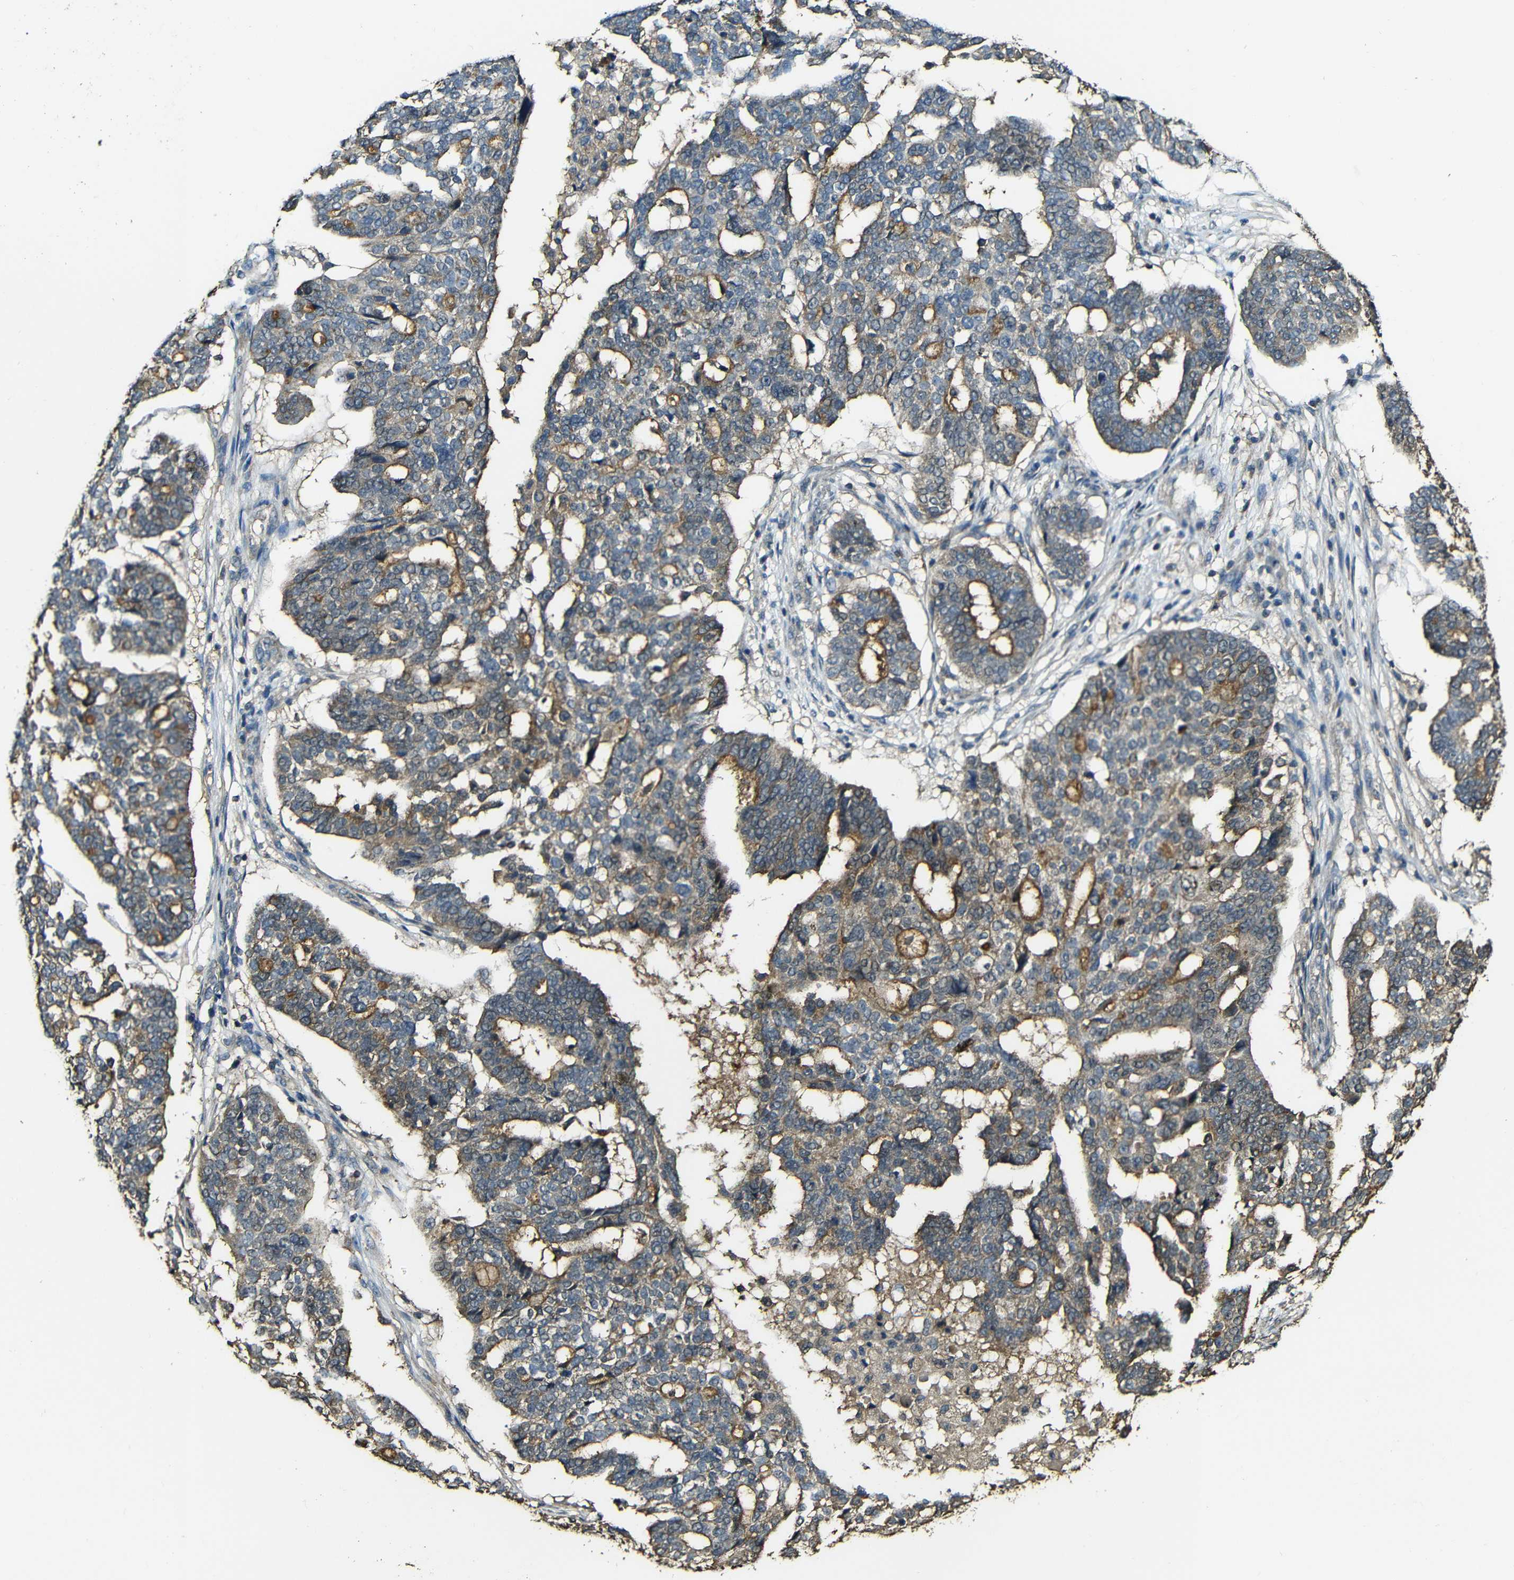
{"staining": {"intensity": "weak", "quantity": "25%-75%", "location": "cytoplasmic/membranous"}, "tissue": "ovarian cancer", "cell_type": "Tumor cells", "image_type": "cancer", "snomed": [{"axis": "morphology", "description": "Cystadenocarcinoma, serous, NOS"}, {"axis": "topography", "description": "Ovary"}], "caption": "Immunohistochemical staining of human ovarian cancer (serous cystadenocarcinoma) reveals weak cytoplasmic/membranous protein expression in about 25%-75% of tumor cells.", "gene": "CASP8", "patient": {"sex": "female", "age": 59}}